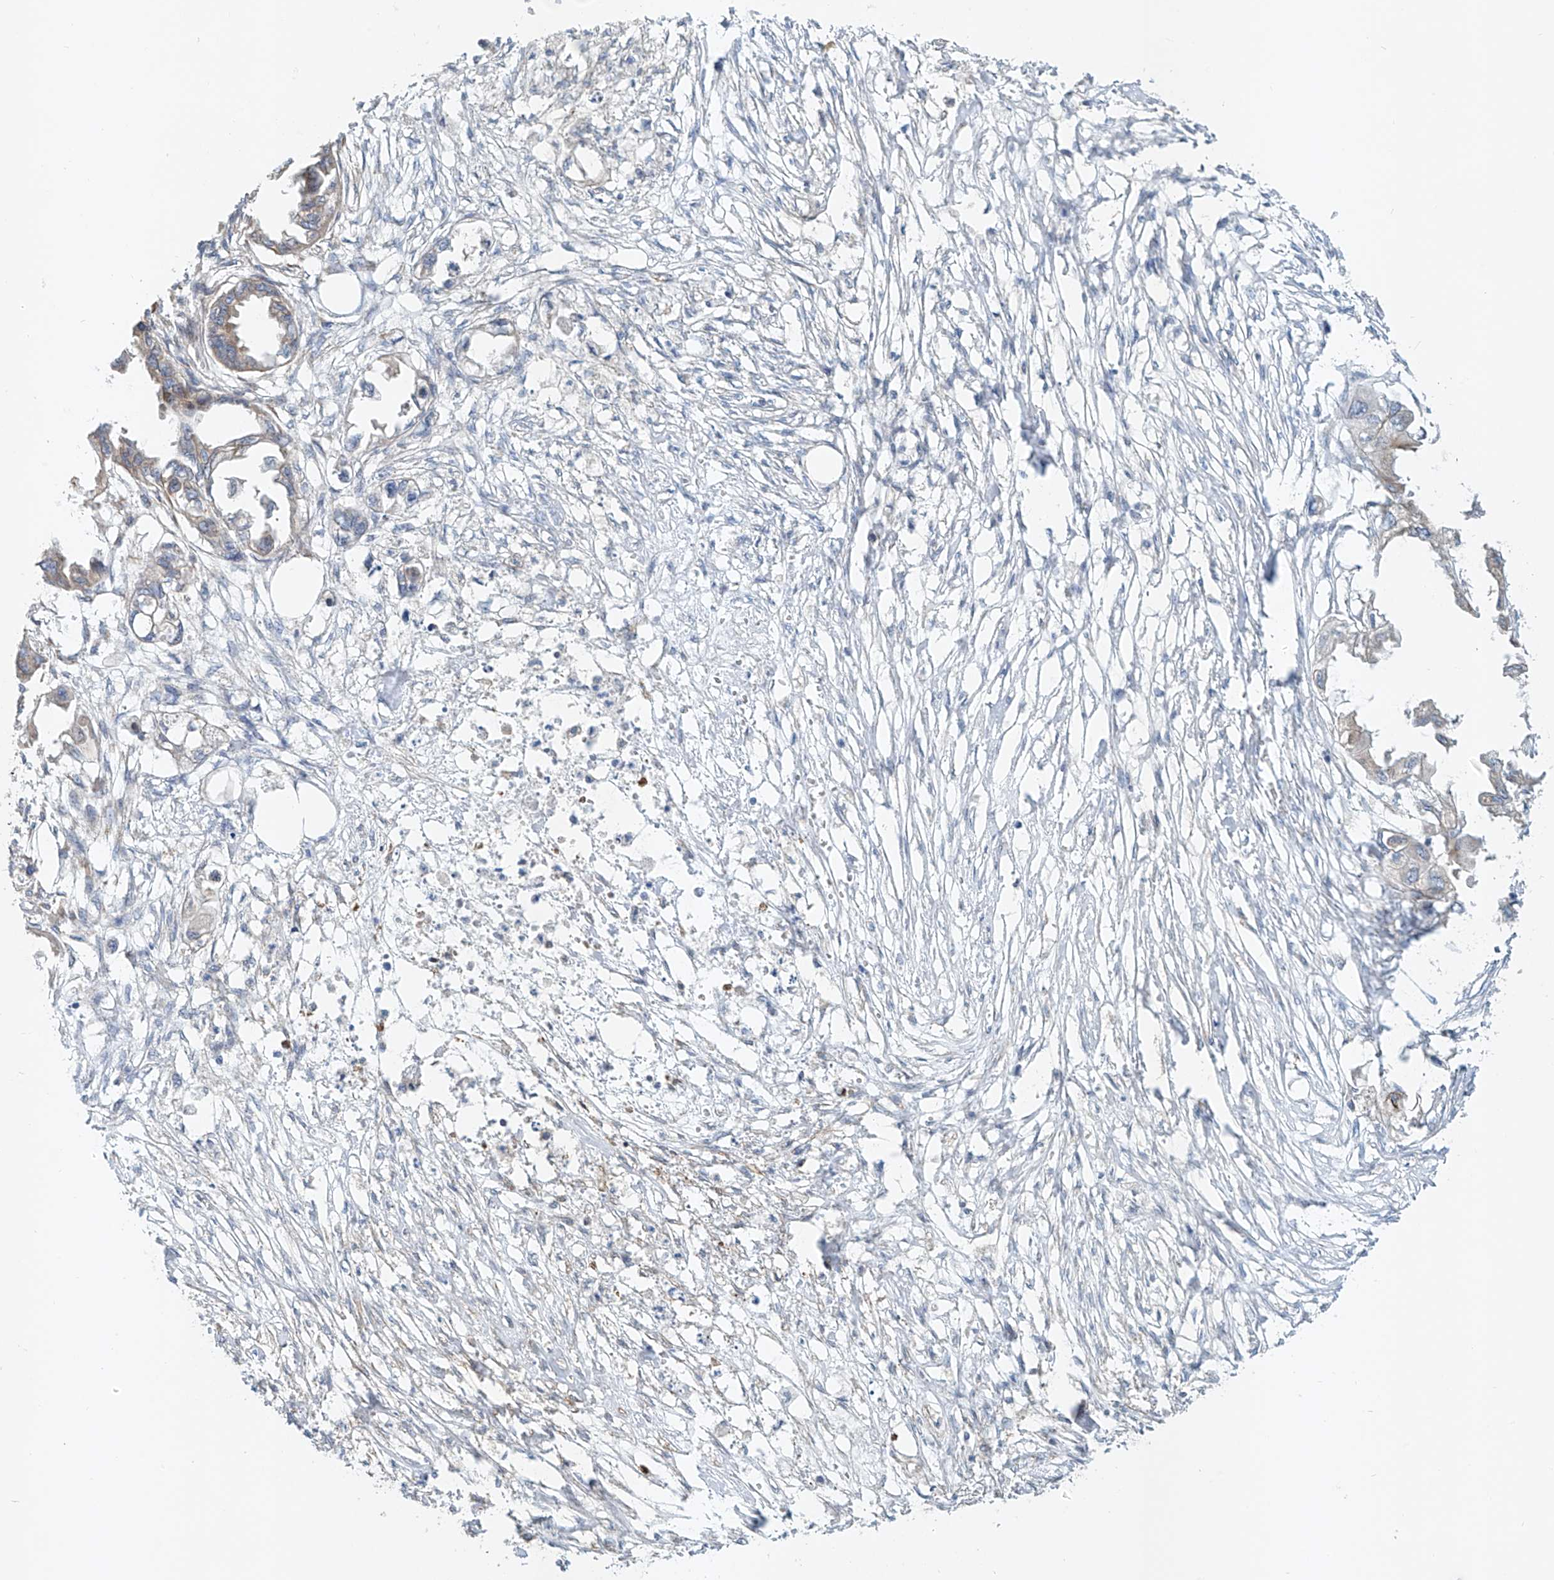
{"staining": {"intensity": "weak", "quantity": "<25%", "location": "cytoplasmic/membranous"}, "tissue": "endometrial cancer", "cell_type": "Tumor cells", "image_type": "cancer", "snomed": [{"axis": "morphology", "description": "Adenocarcinoma, NOS"}, {"axis": "morphology", "description": "Adenocarcinoma, metastatic, NOS"}, {"axis": "topography", "description": "Adipose tissue"}, {"axis": "topography", "description": "Endometrium"}], "caption": "Immunohistochemistry (IHC) of human endometrial cancer displays no staining in tumor cells.", "gene": "SNAP29", "patient": {"sex": "female", "age": 67}}